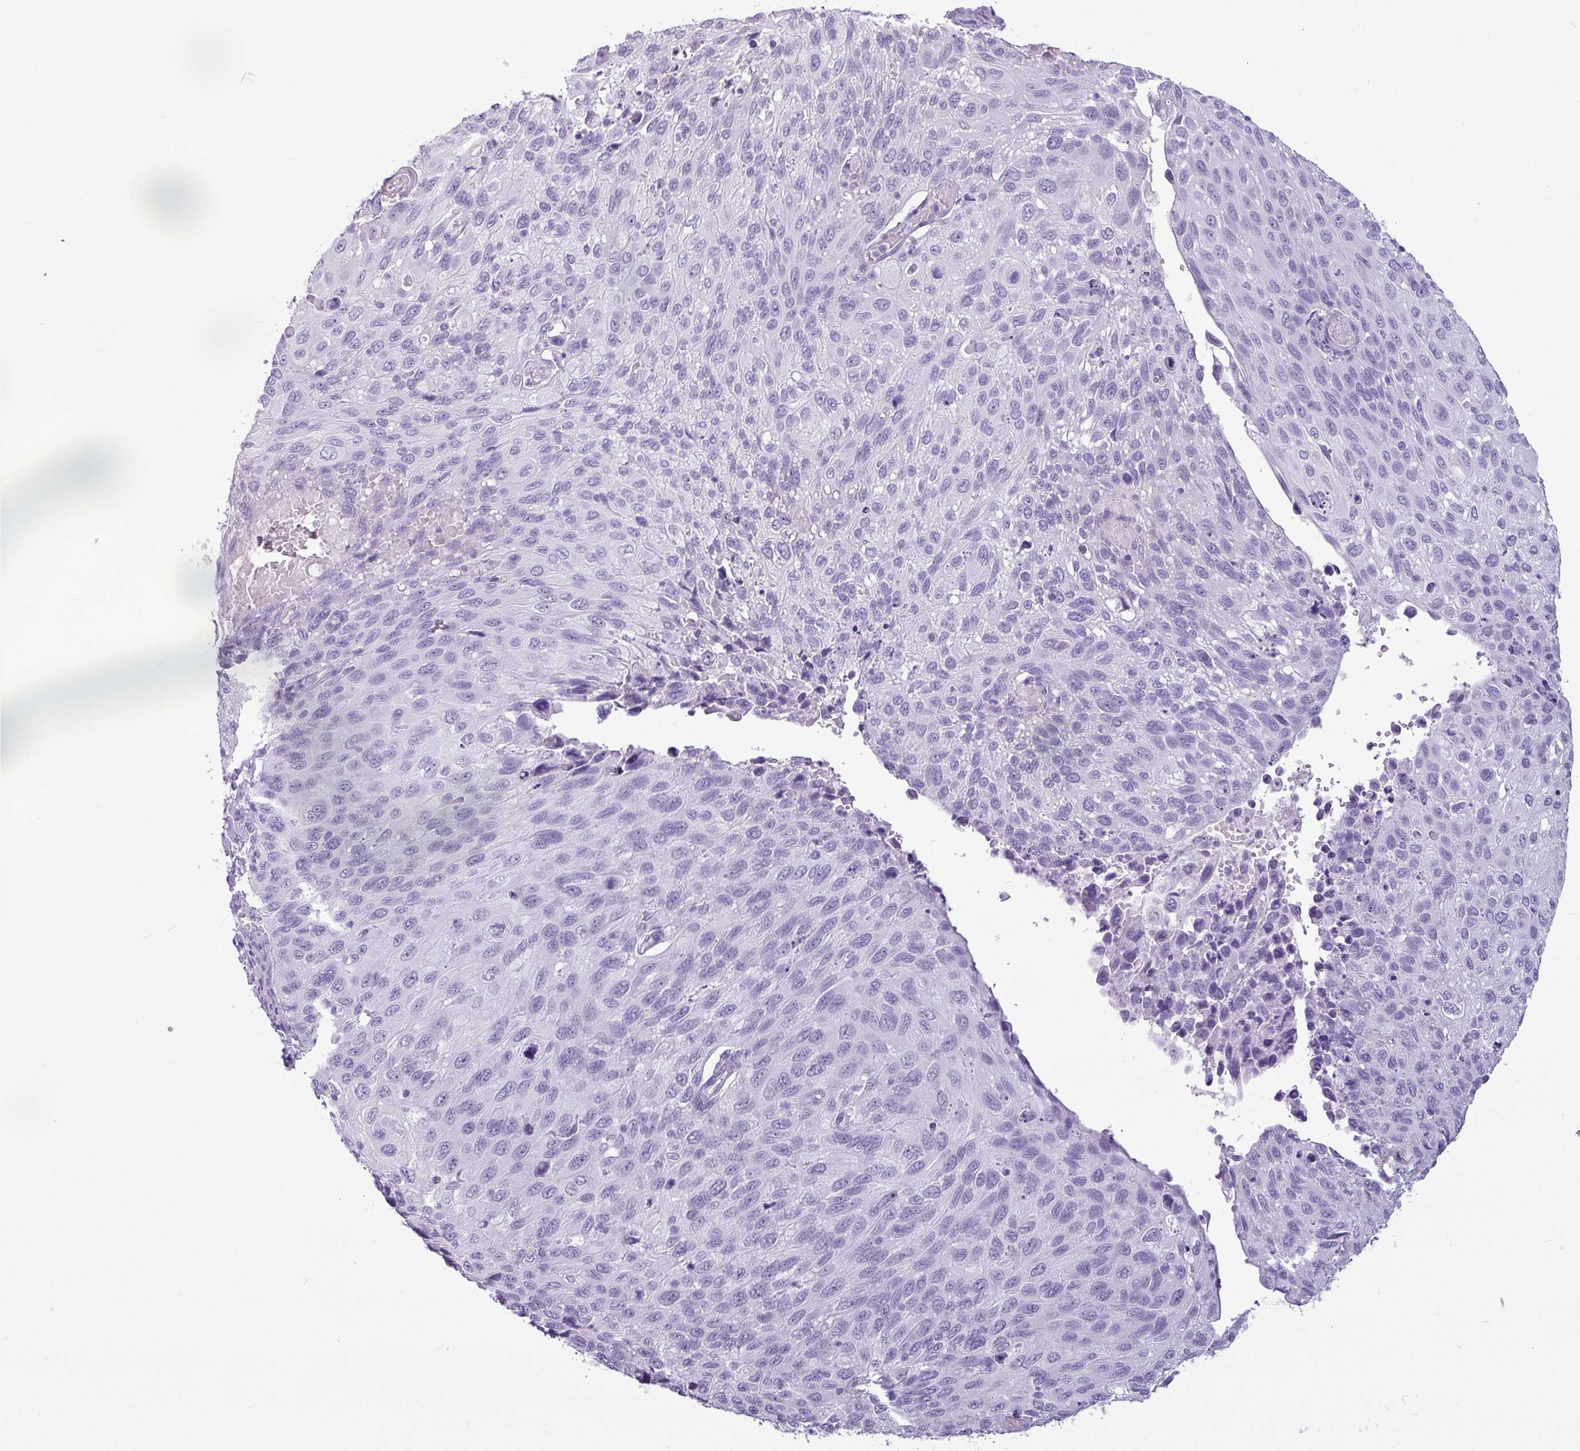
{"staining": {"intensity": "negative", "quantity": "none", "location": "none"}, "tissue": "cervical cancer", "cell_type": "Tumor cells", "image_type": "cancer", "snomed": [{"axis": "morphology", "description": "Squamous cell carcinoma, NOS"}, {"axis": "topography", "description": "Cervix"}], "caption": "Immunohistochemical staining of human cervical cancer (squamous cell carcinoma) shows no significant positivity in tumor cells.", "gene": "AMY1B", "patient": {"sex": "female", "age": 70}}